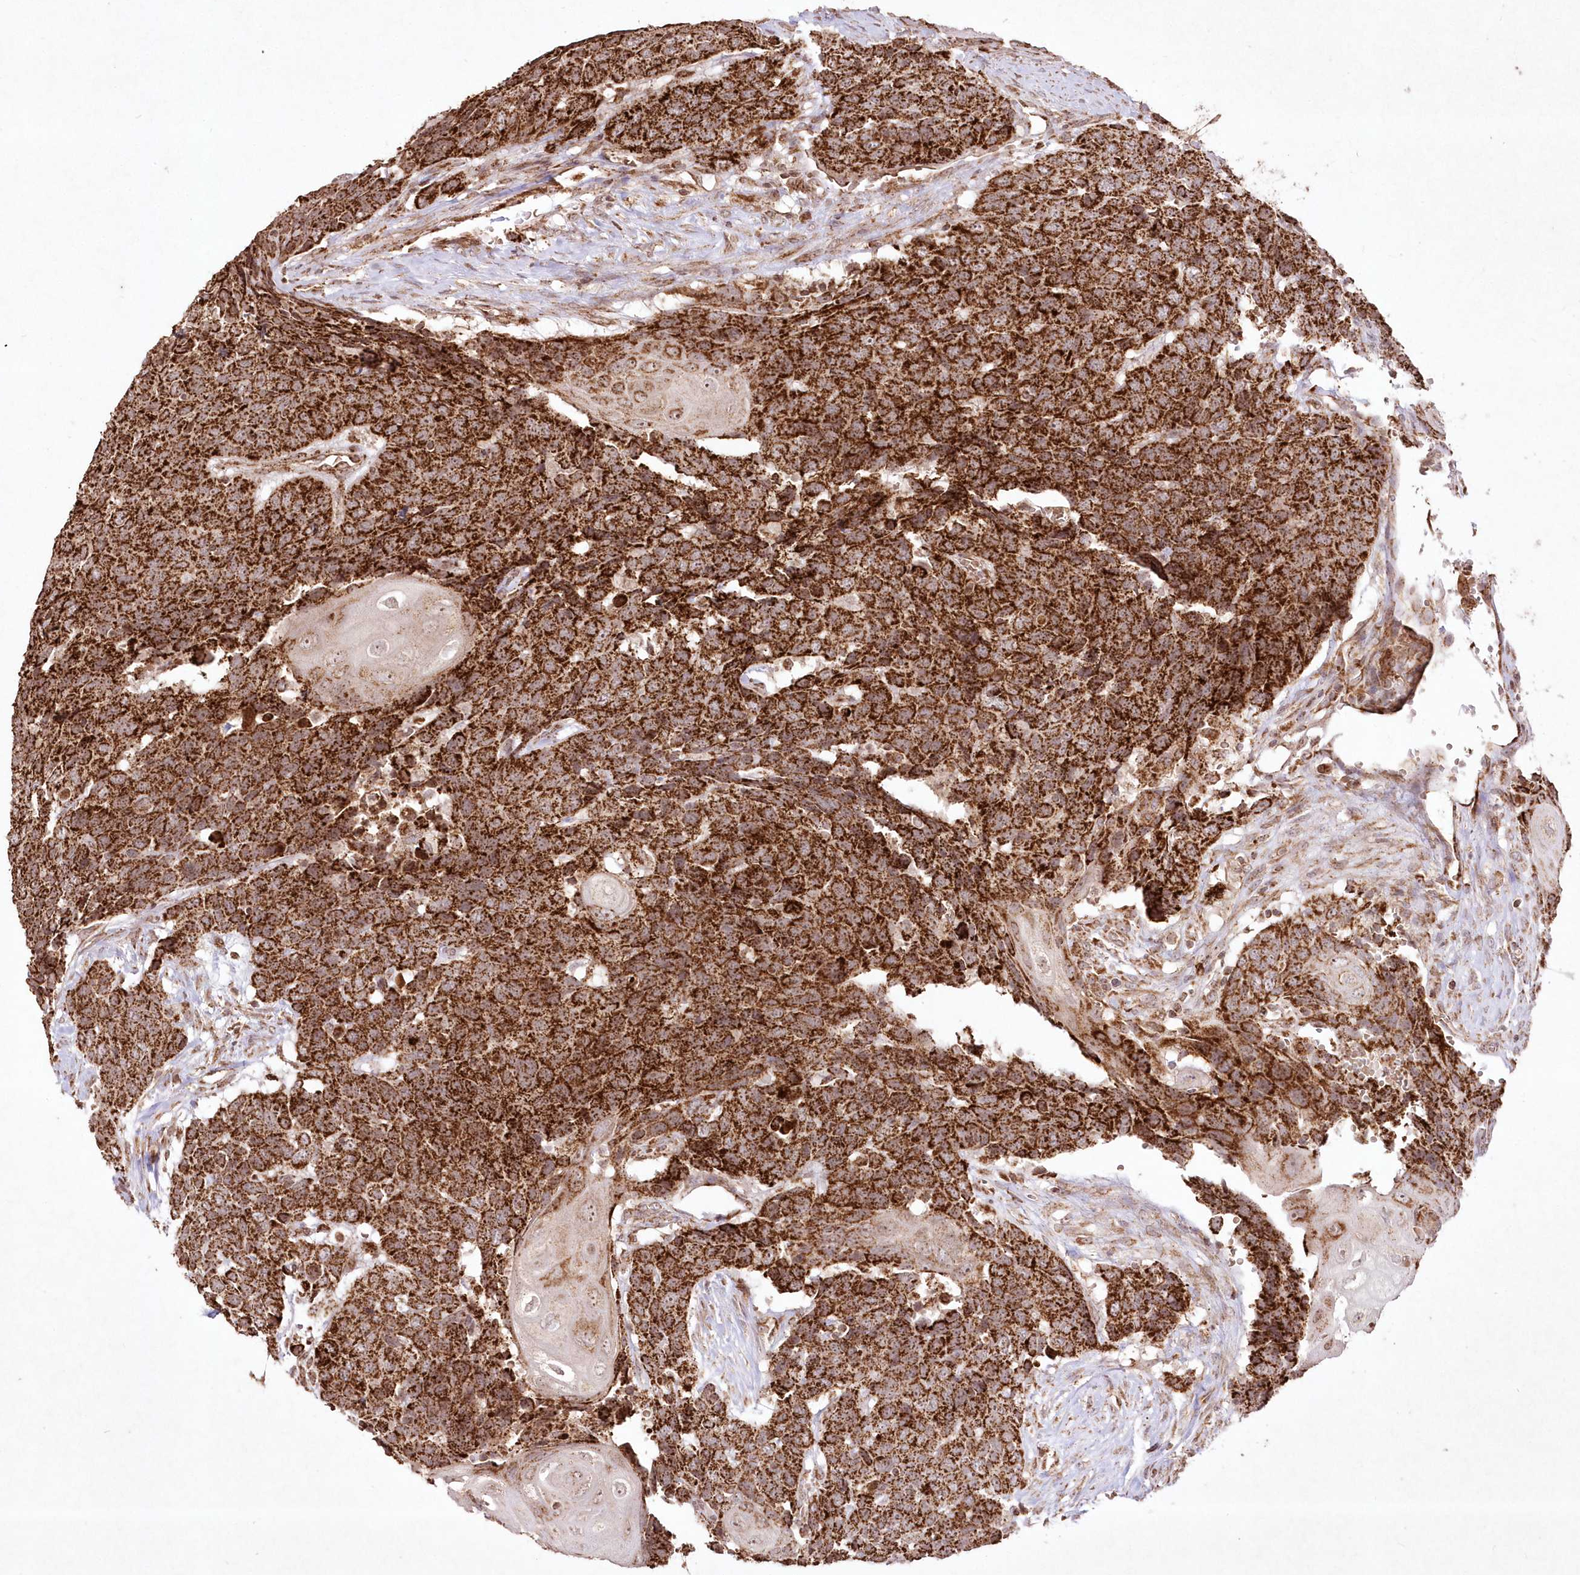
{"staining": {"intensity": "strong", "quantity": ">75%", "location": "cytoplasmic/membranous"}, "tissue": "head and neck cancer", "cell_type": "Tumor cells", "image_type": "cancer", "snomed": [{"axis": "morphology", "description": "Squamous cell carcinoma, NOS"}, {"axis": "topography", "description": "Head-Neck"}], "caption": "Brown immunohistochemical staining in human squamous cell carcinoma (head and neck) shows strong cytoplasmic/membranous positivity in about >75% of tumor cells.", "gene": "LRPPRC", "patient": {"sex": "male", "age": 66}}